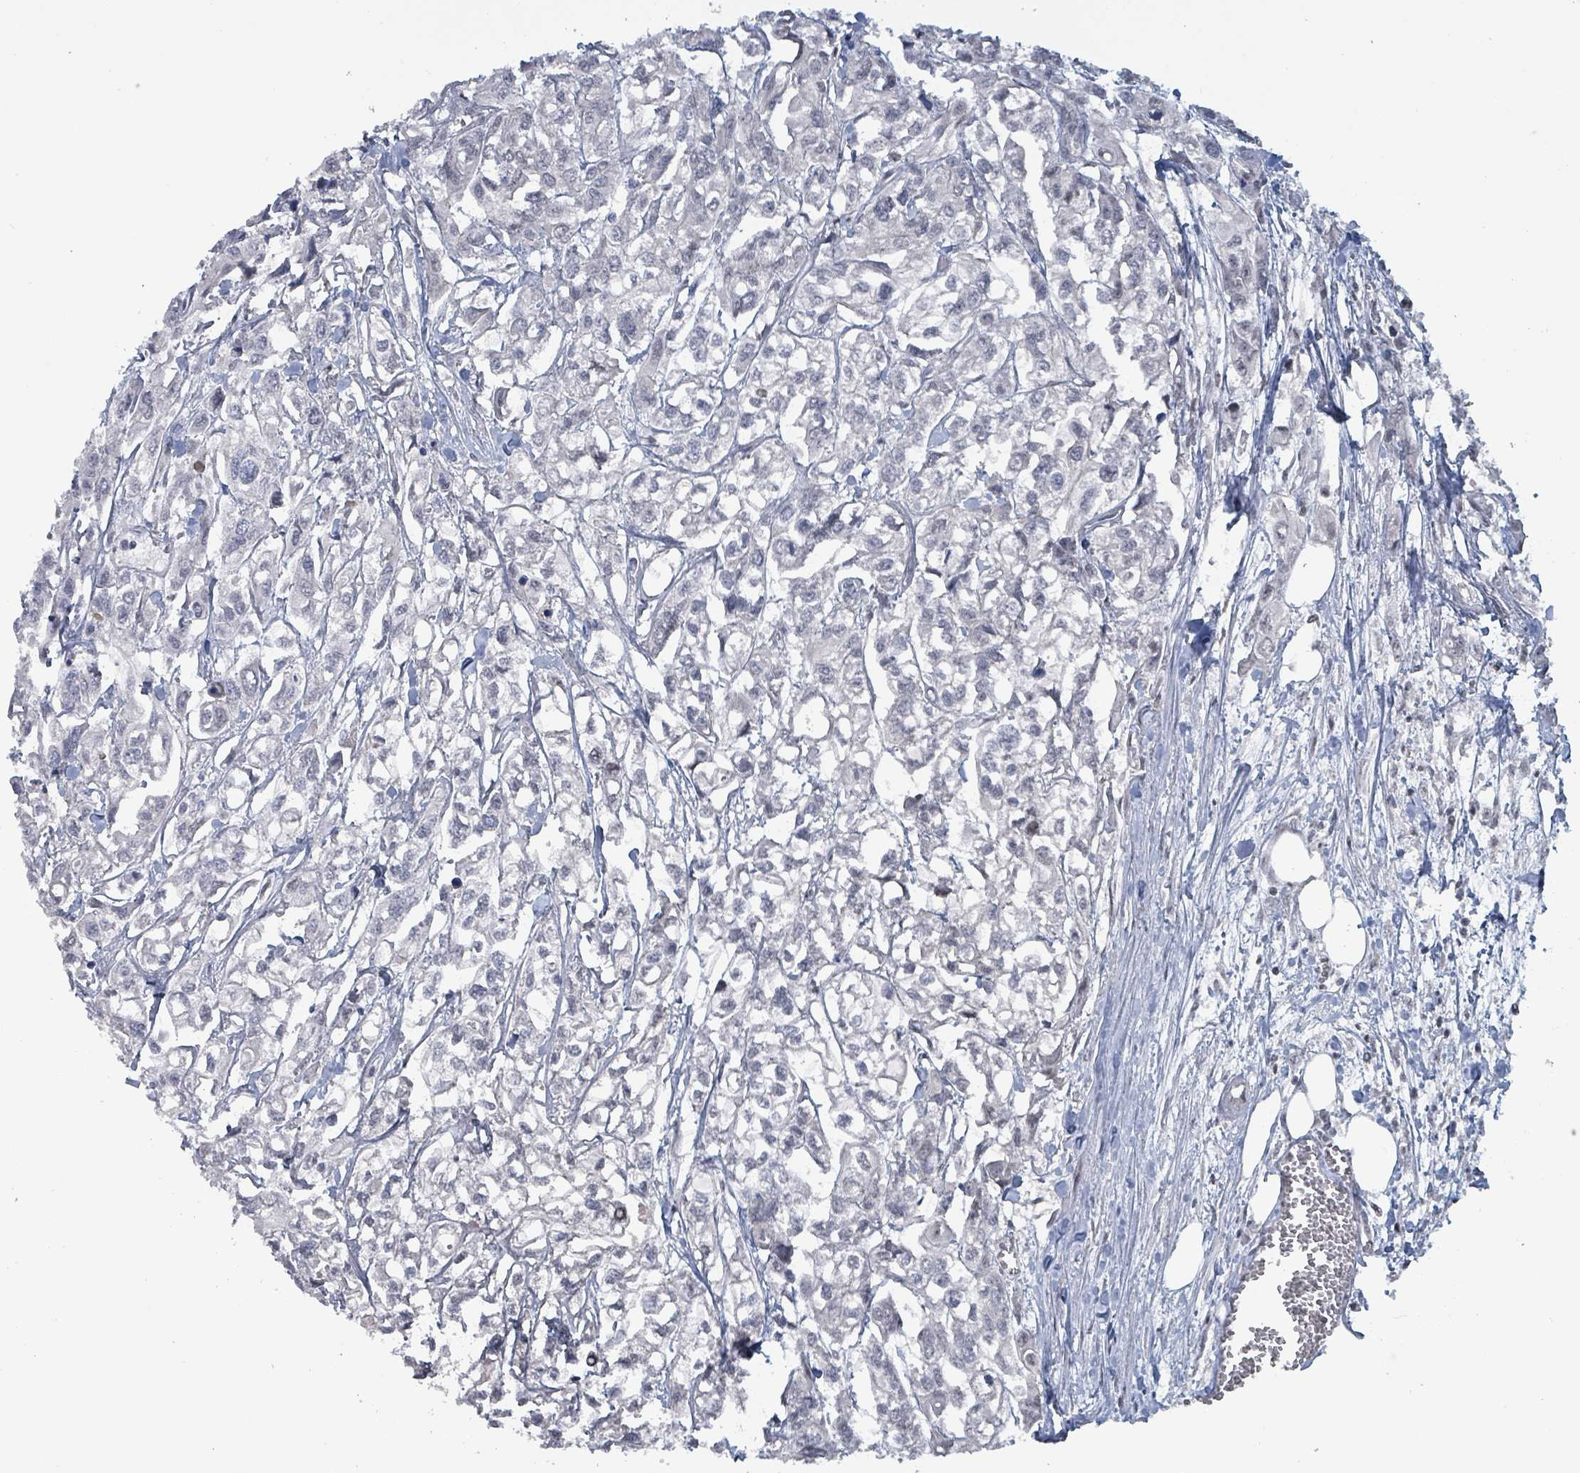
{"staining": {"intensity": "negative", "quantity": "none", "location": "none"}, "tissue": "urothelial cancer", "cell_type": "Tumor cells", "image_type": "cancer", "snomed": [{"axis": "morphology", "description": "Urothelial carcinoma, High grade"}, {"axis": "topography", "description": "Urinary bladder"}], "caption": "This is an immunohistochemistry photomicrograph of urothelial cancer. There is no staining in tumor cells.", "gene": "BIVM", "patient": {"sex": "male", "age": 67}}